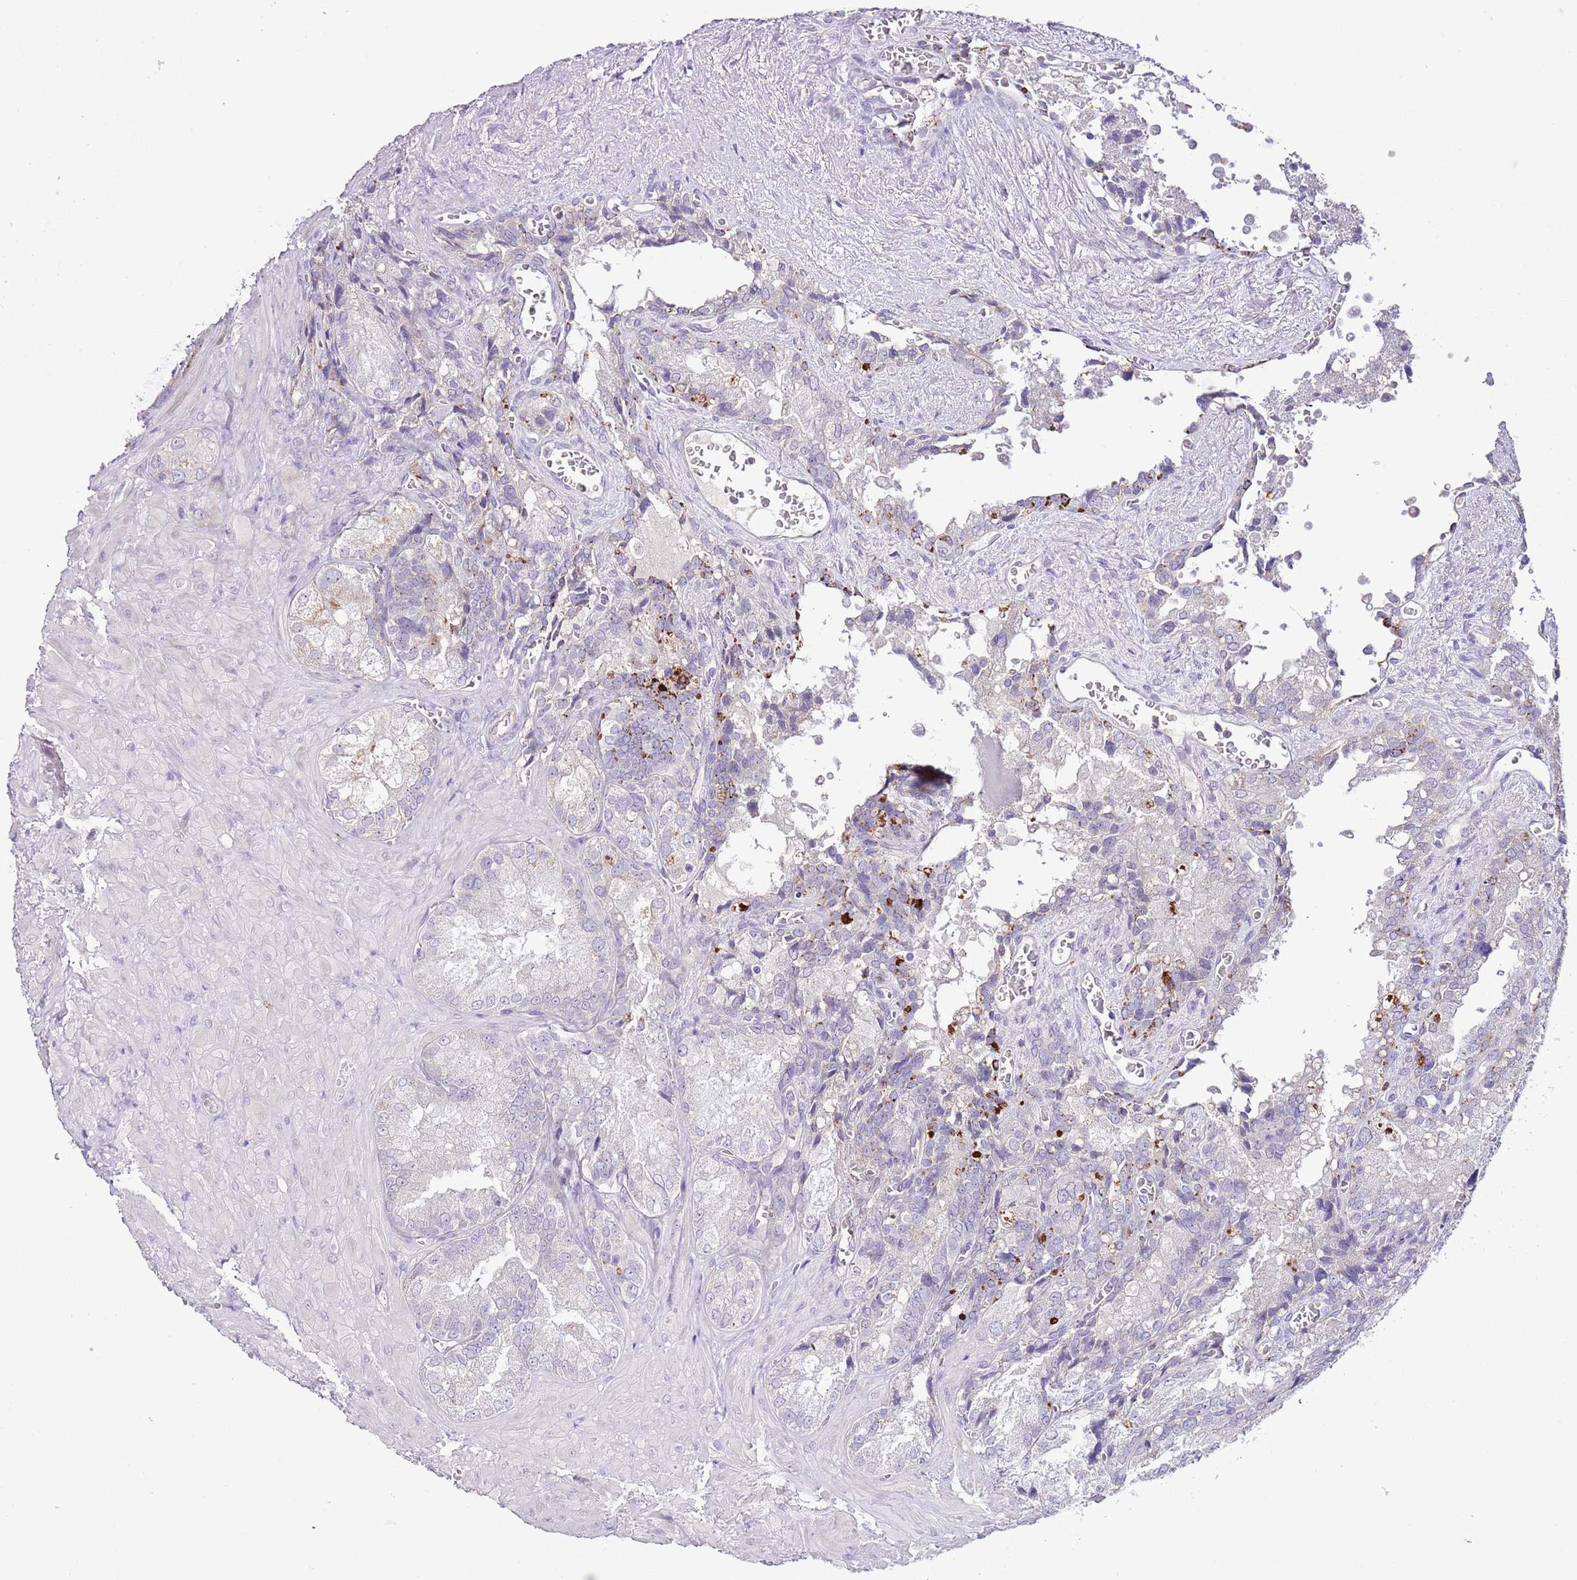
{"staining": {"intensity": "strong", "quantity": "<25%", "location": "cytoplasmic/membranous"}, "tissue": "seminal vesicle", "cell_type": "Glandular cells", "image_type": "normal", "snomed": [{"axis": "morphology", "description": "Normal tissue, NOS"}, {"axis": "topography", "description": "Seminal veicle"}], "caption": "A medium amount of strong cytoplasmic/membranous staining is present in about <25% of glandular cells in normal seminal vesicle. (DAB (3,3'-diaminobenzidine) IHC, brown staining for protein, blue staining for nuclei).", "gene": "ABHD17A", "patient": {"sex": "male", "age": 62}}